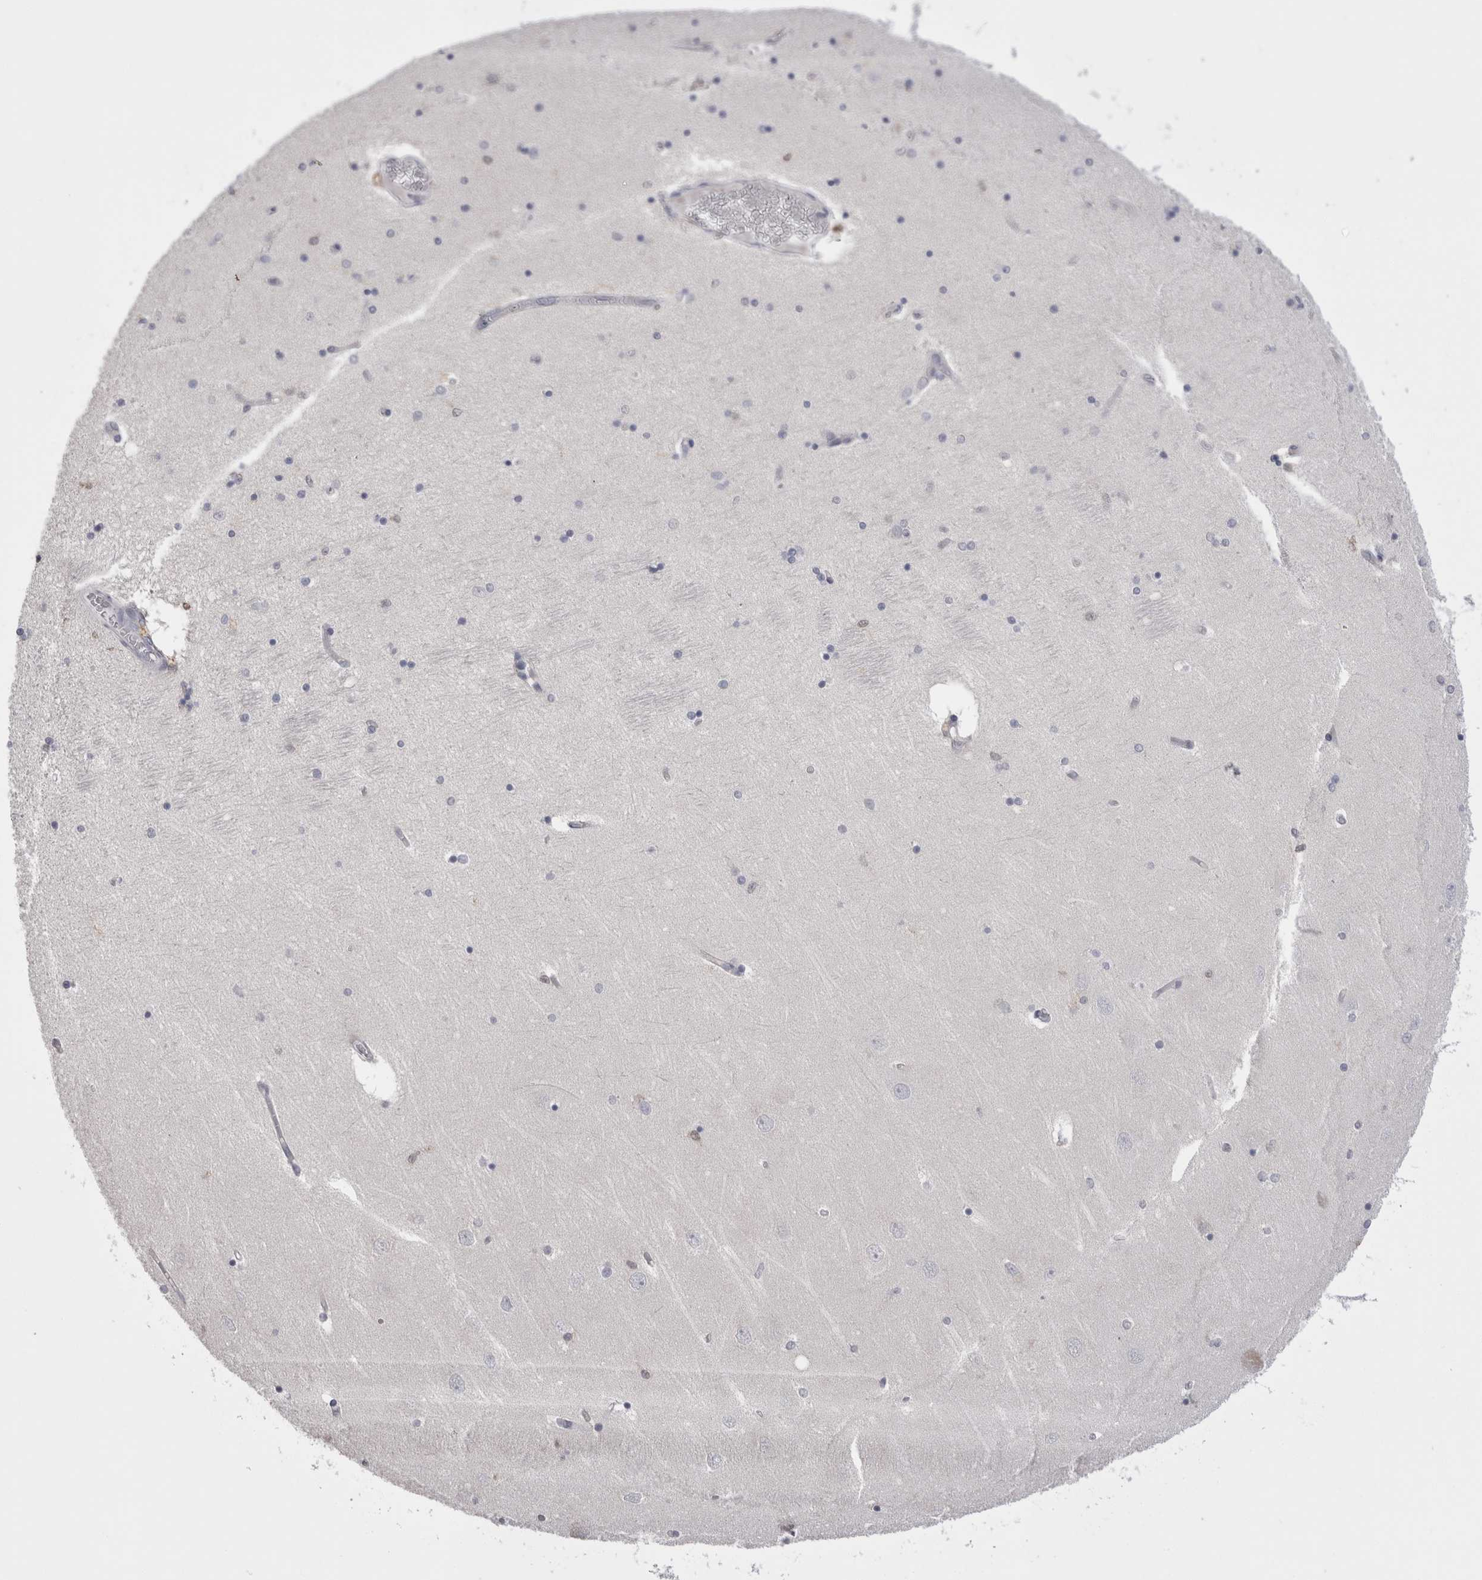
{"staining": {"intensity": "negative", "quantity": "none", "location": "none"}, "tissue": "hippocampus", "cell_type": "Glial cells", "image_type": "normal", "snomed": [{"axis": "morphology", "description": "Normal tissue, NOS"}, {"axis": "topography", "description": "Hippocampus"}], "caption": "Histopathology image shows no protein expression in glial cells of unremarkable hippocampus.", "gene": "SUCNR1", "patient": {"sex": "female", "age": 54}}